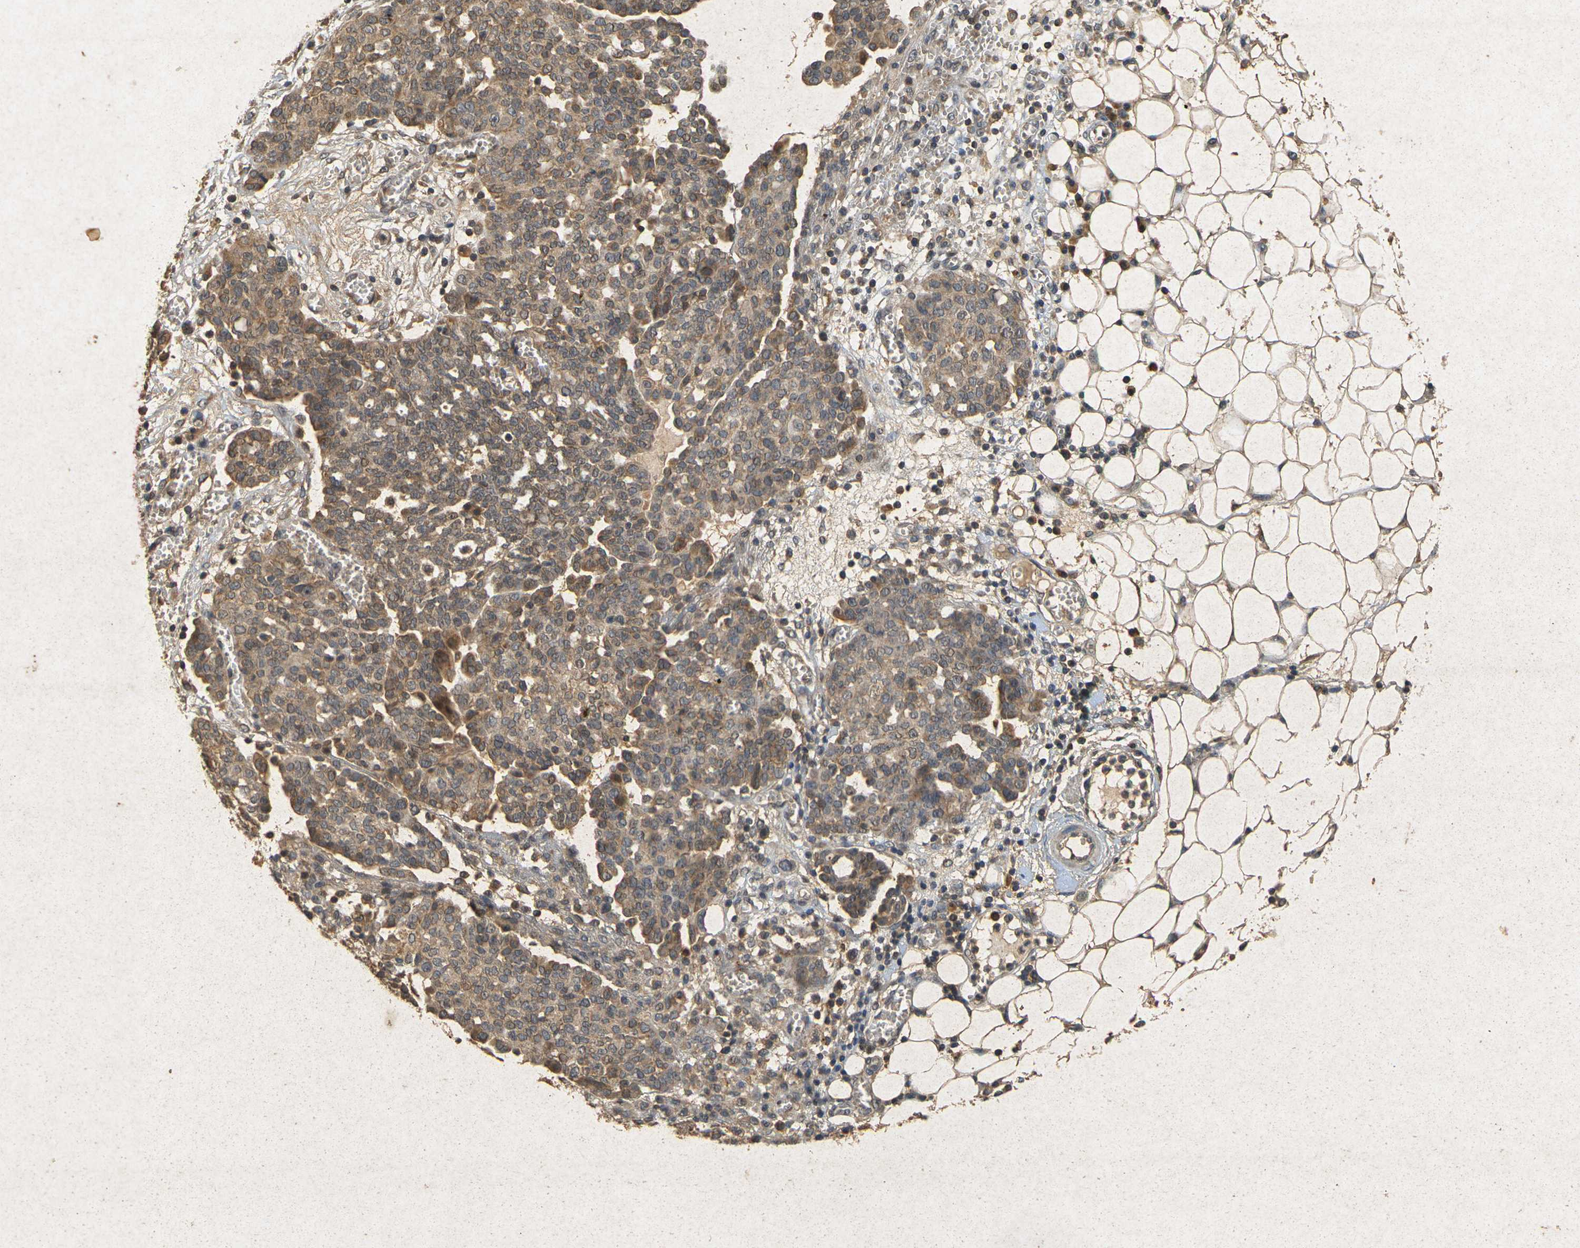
{"staining": {"intensity": "moderate", "quantity": ">75%", "location": "cytoplasmic/membranous"}, "tissue": "ovarian cancer", "cell_type": "Tumor cells", "image_type": "cancer", "snomed": [{"axis": "morphology", "description": "Cystadenocarcinoma, serous, NOS"}, {"axis": "topography", "description": "Soft tissue"}, {"axis": "topography", "description": "Ovary"}], "caption": "Immunohistochemistry staining of ovarian cancer, which exhibits medium levels of moderate cytoplasmic/membranous staining in approximately >75% of tumor cells indicating moderate cytoplasmic/membranous protein staining. The staining was performed using DAB (3,3'-diaminobenzidine) (brown) for protein detection and nuclei were counterstained in hematoxylin (blue).", "gene": "ERN1", "patient": {"sex": "female", "age": 57}}